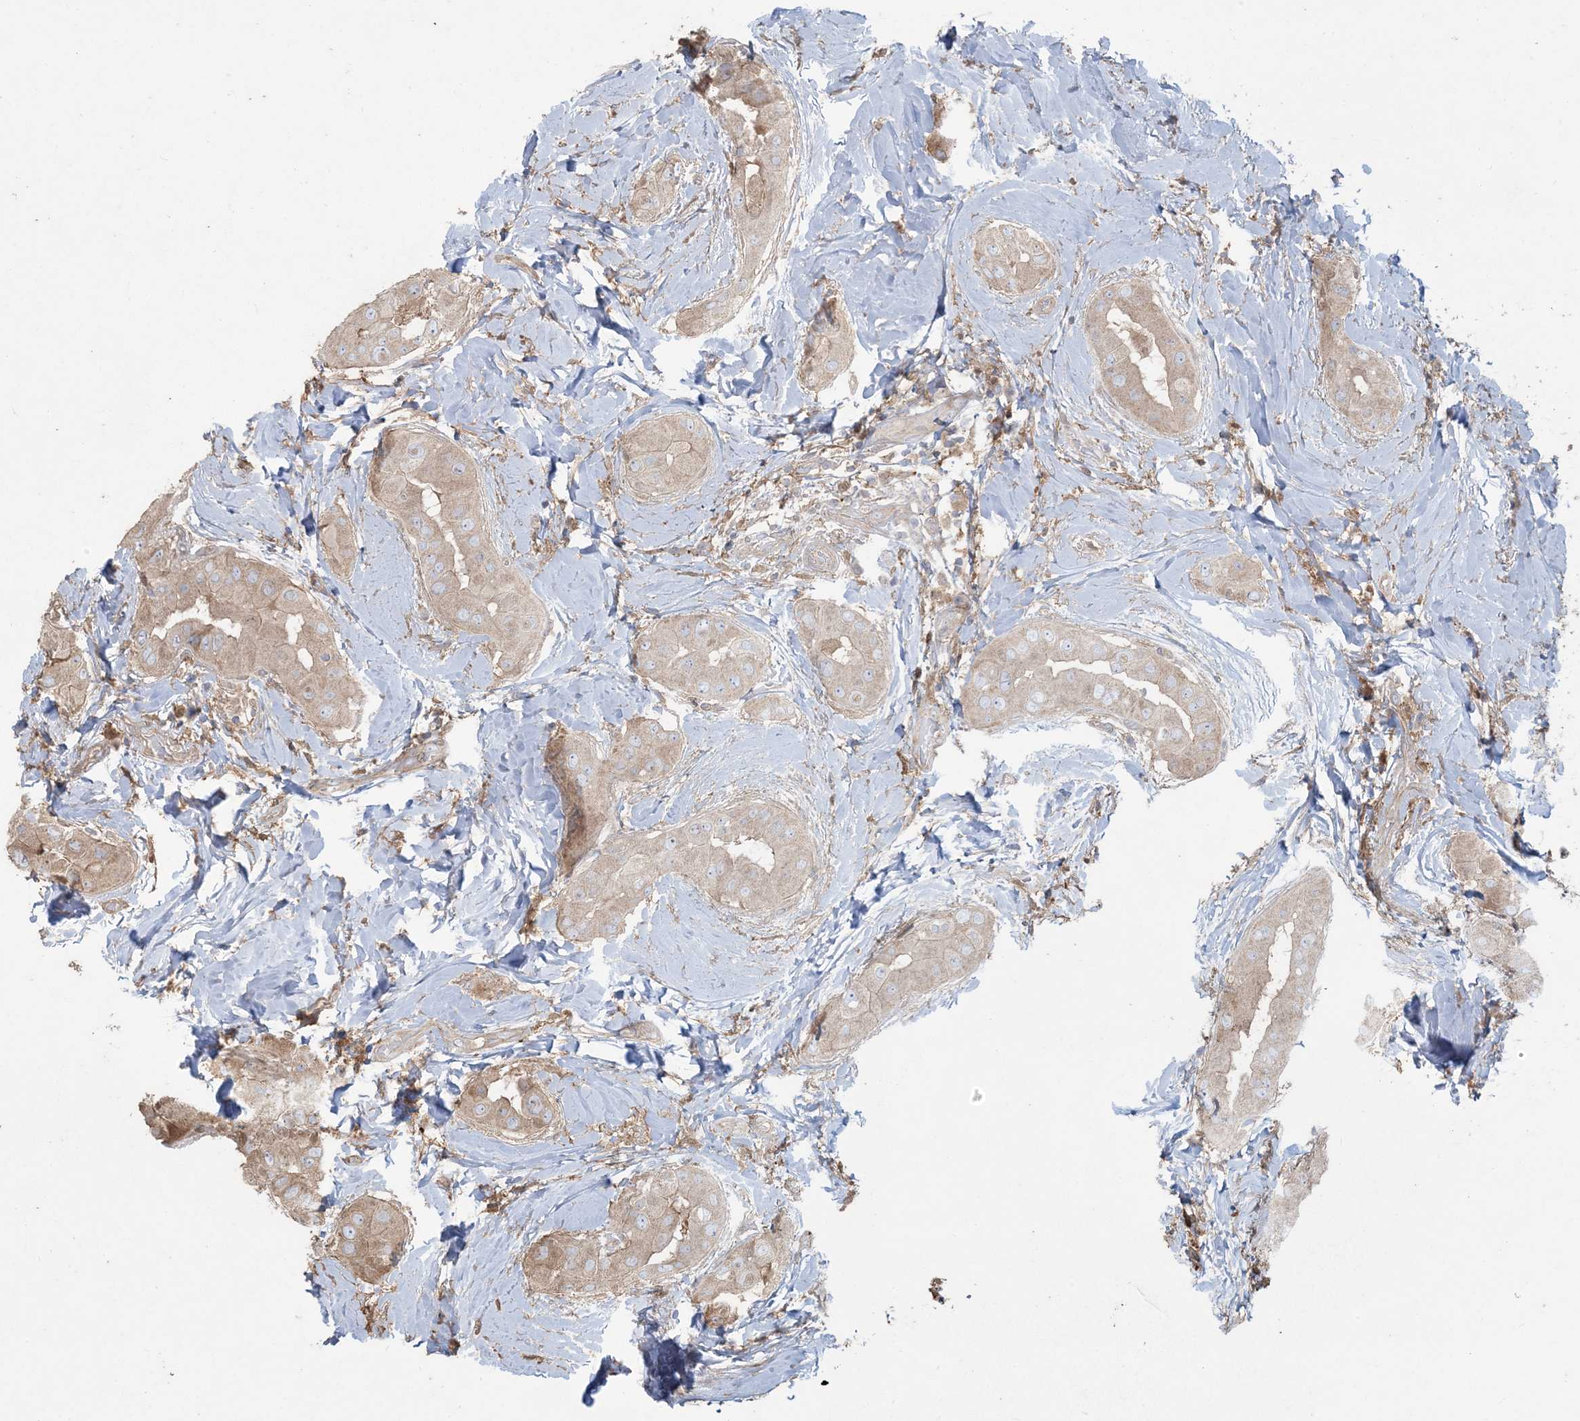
{"staining": {"intensity": "moderate", "quantity": ">75%", "location": "cytoplasmic/membranous"}, "tissue": "thyroid cancer", "cell_type": "Tumor cells", "image_type": "cancer", "snomed": [{"axis": "morphology", "description": "Papillary adenocarcinoma, NOS"}, {"axis": "topography", "description": "Thyroid gland"}], "caption": "IHC of papillary adenocarcinoma (thyroid) displays medium levels of moderate cytoplasmic/membranous positivity in approximately >75% of tumor cells. The protein is stained brown, and the nuclei are stained in blue (DAB (3,3'-diaminobenzidine) IHC with brightfield microscopy, high magnification).", "gene": "HNMT", "patient": {"sex": "male", "age": 33}}